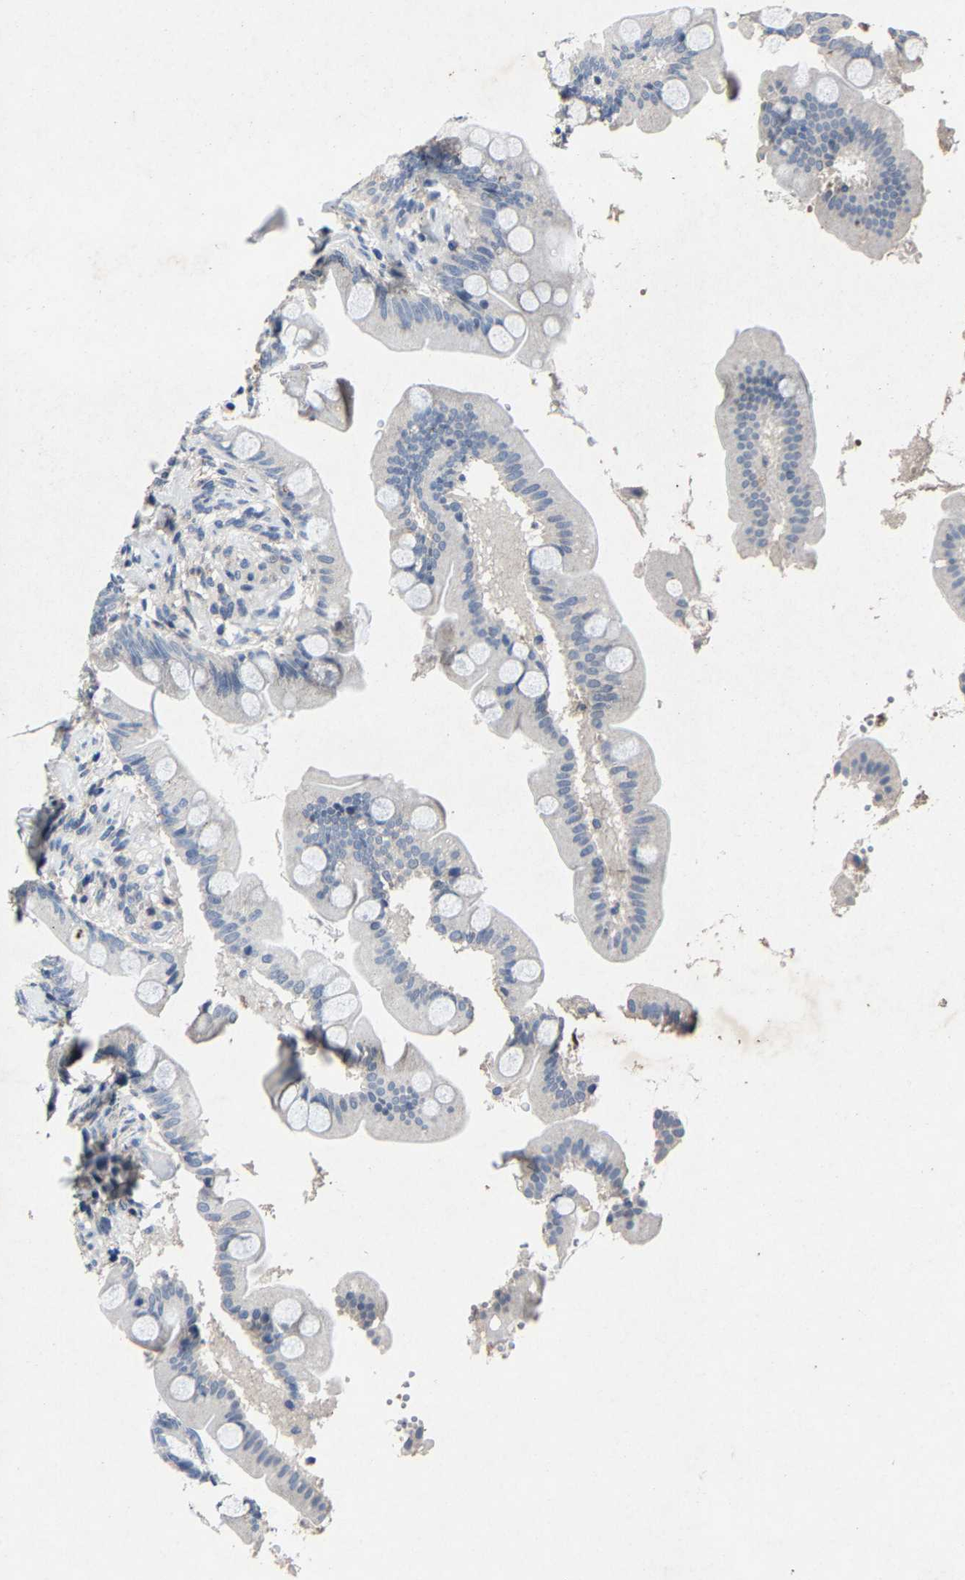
{"staining": {"intensity": "negative", "quantity": "none", "location": "none"}, "tissue": "small intestine", "cell_type": "Glandular cells", "image_type": "normal", "snomed": [{"axis": "morphology", "description": "Normal tissue, NOS"}, {"axis": "topography", "description": "Small intestine"}], "caption": "The histopathology image reveals no staining of glandular cells in benign small intestine.", "gene": "PCNX2", "patient": {"sex": "female", "age": 56}}